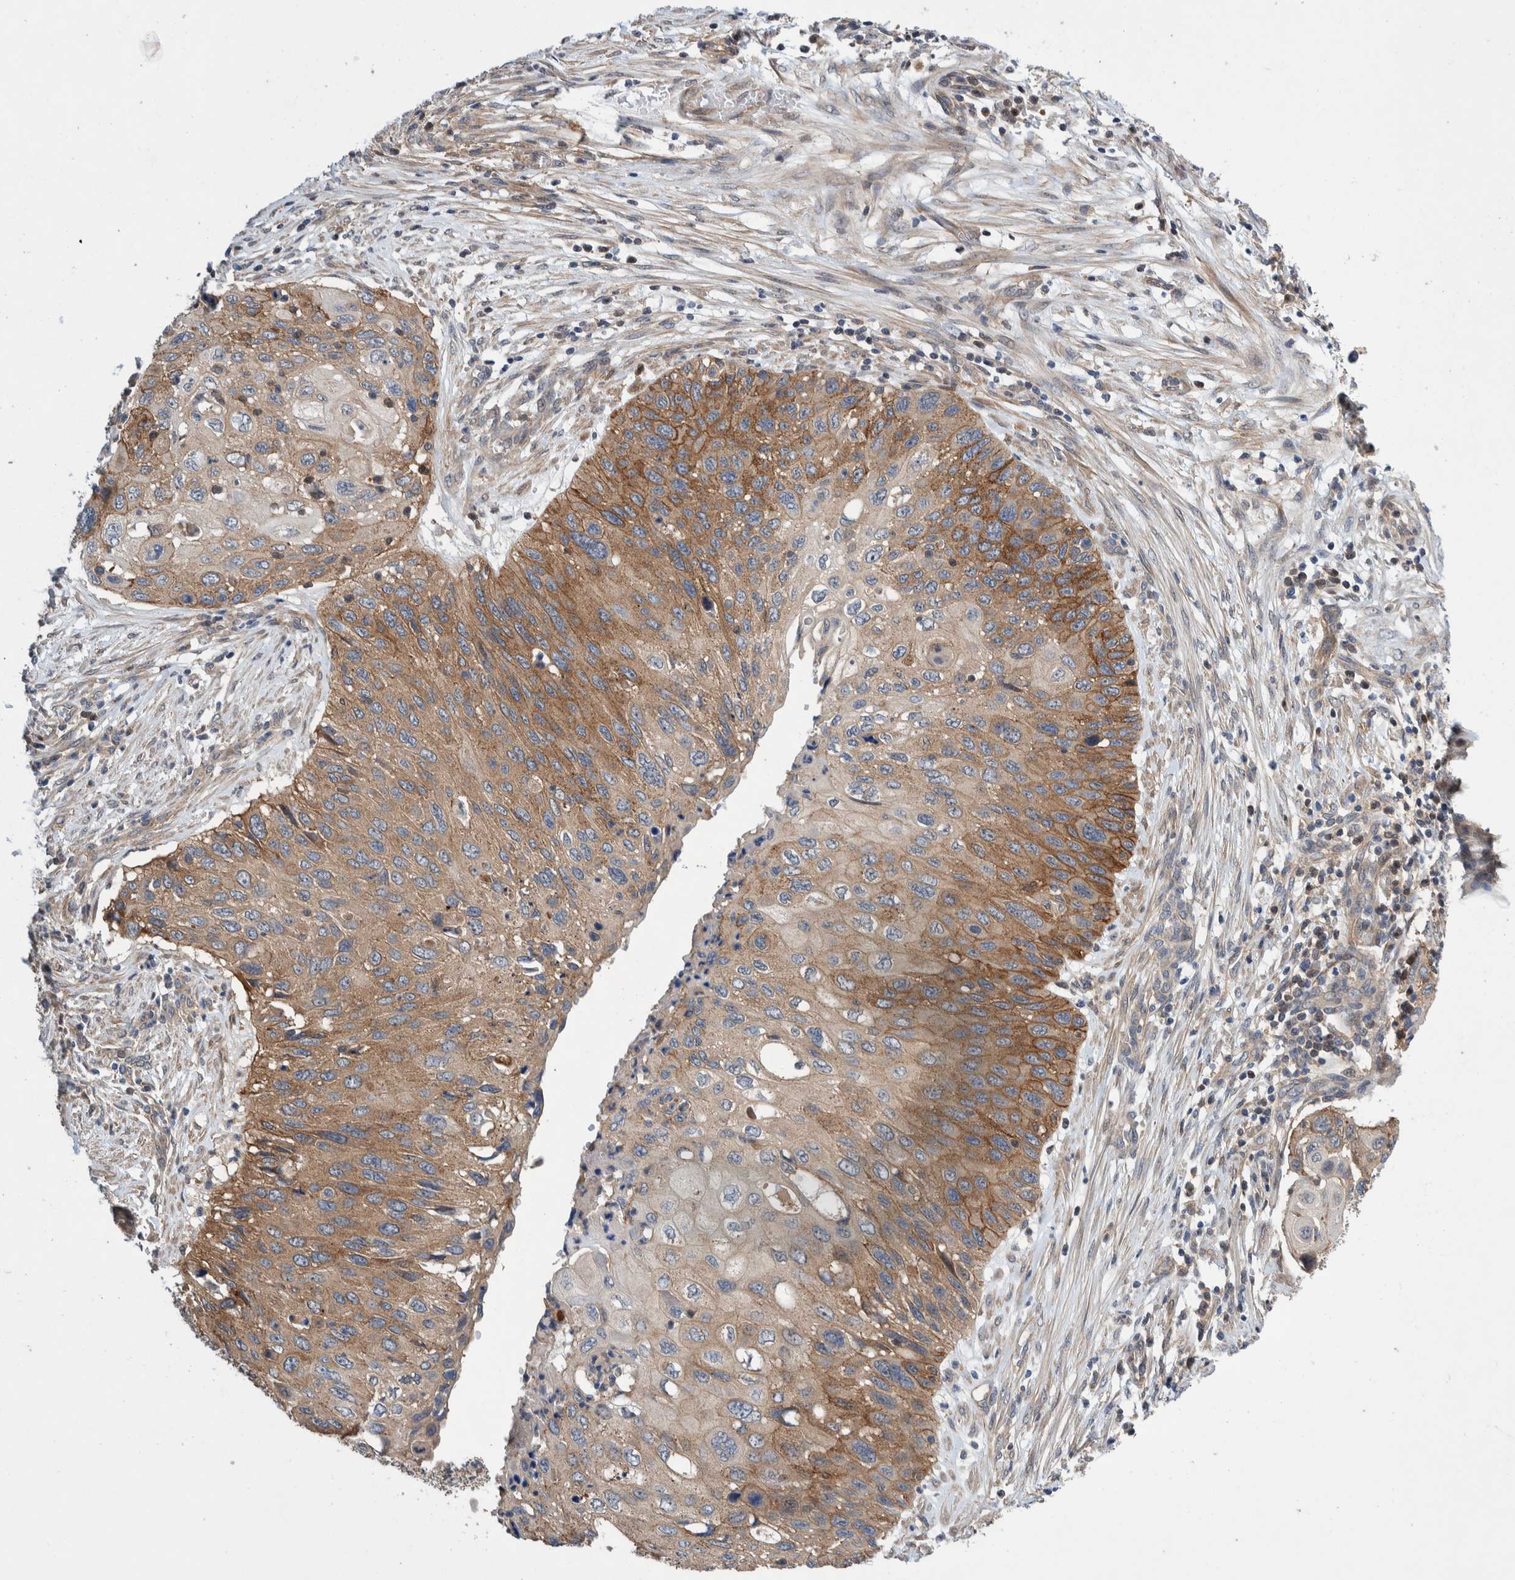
{"staining": {"intensity": "moderate", "quantity": ">75%", "location": "cytoplasmic/membranous"}, "tissue": "cervical cancer", "cell_type": "Tumor cells", "image_type": "cancer", "snomed": [{"axis": "morphology", "description": "Squamous cell carcinoma, NOS"}, {"axis": "topography", "description": "Cervix"}], "caption": "Cervical cancer stained with DAB immunohistochemistry (IHC) reveals medium levels of moderate cytoplasmic/membranous positivity in approximately >75% of tumor cells. Using DAB (3,3'-diaminobenzidine) (brown) and hematoxylin (blue) stains, captured at high magnification using brightfield microscopy.", "gene": "PIK3R6", "patient": {"sex": "female", "age": 70}}